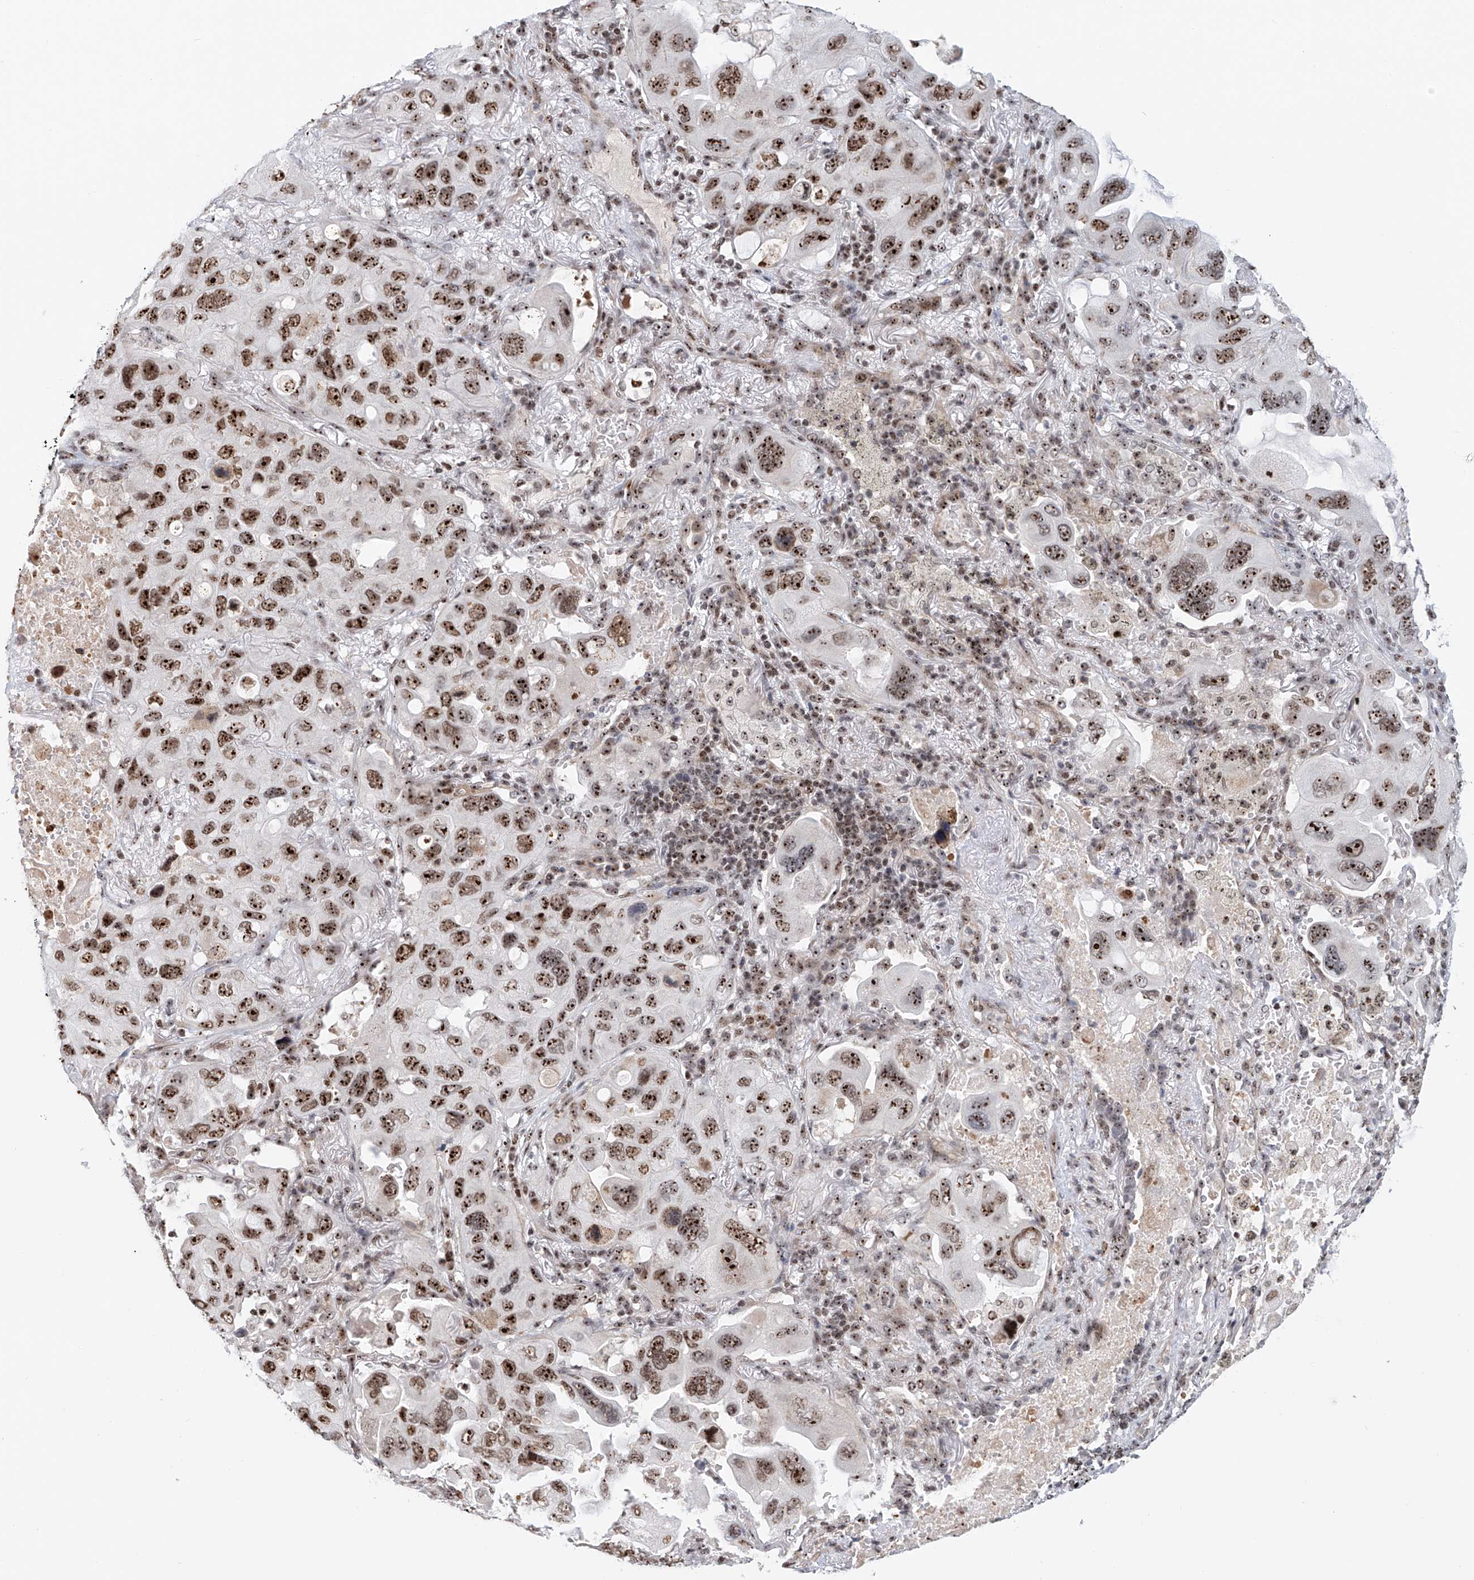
{"staining": {"intensity": "strong", "quantity": ">75%", "location": "nuclear"}, "tissue": "lung cancer", "cell_type": "Tumor cells", "image_type": "cancer", "snomed": [{"axis": "morphology", "description": "Squamous cell carcinoma, NOS"}, {"axis": "topography", "description": "Lung"}], "caption": "Lung squamous cell carcinoma stained with a brown dye shows strong nuclear positive staining in about >75% of tumor cells.", "gene": "PRUNE2", "patient": {"sex": "female", "age": 73}}